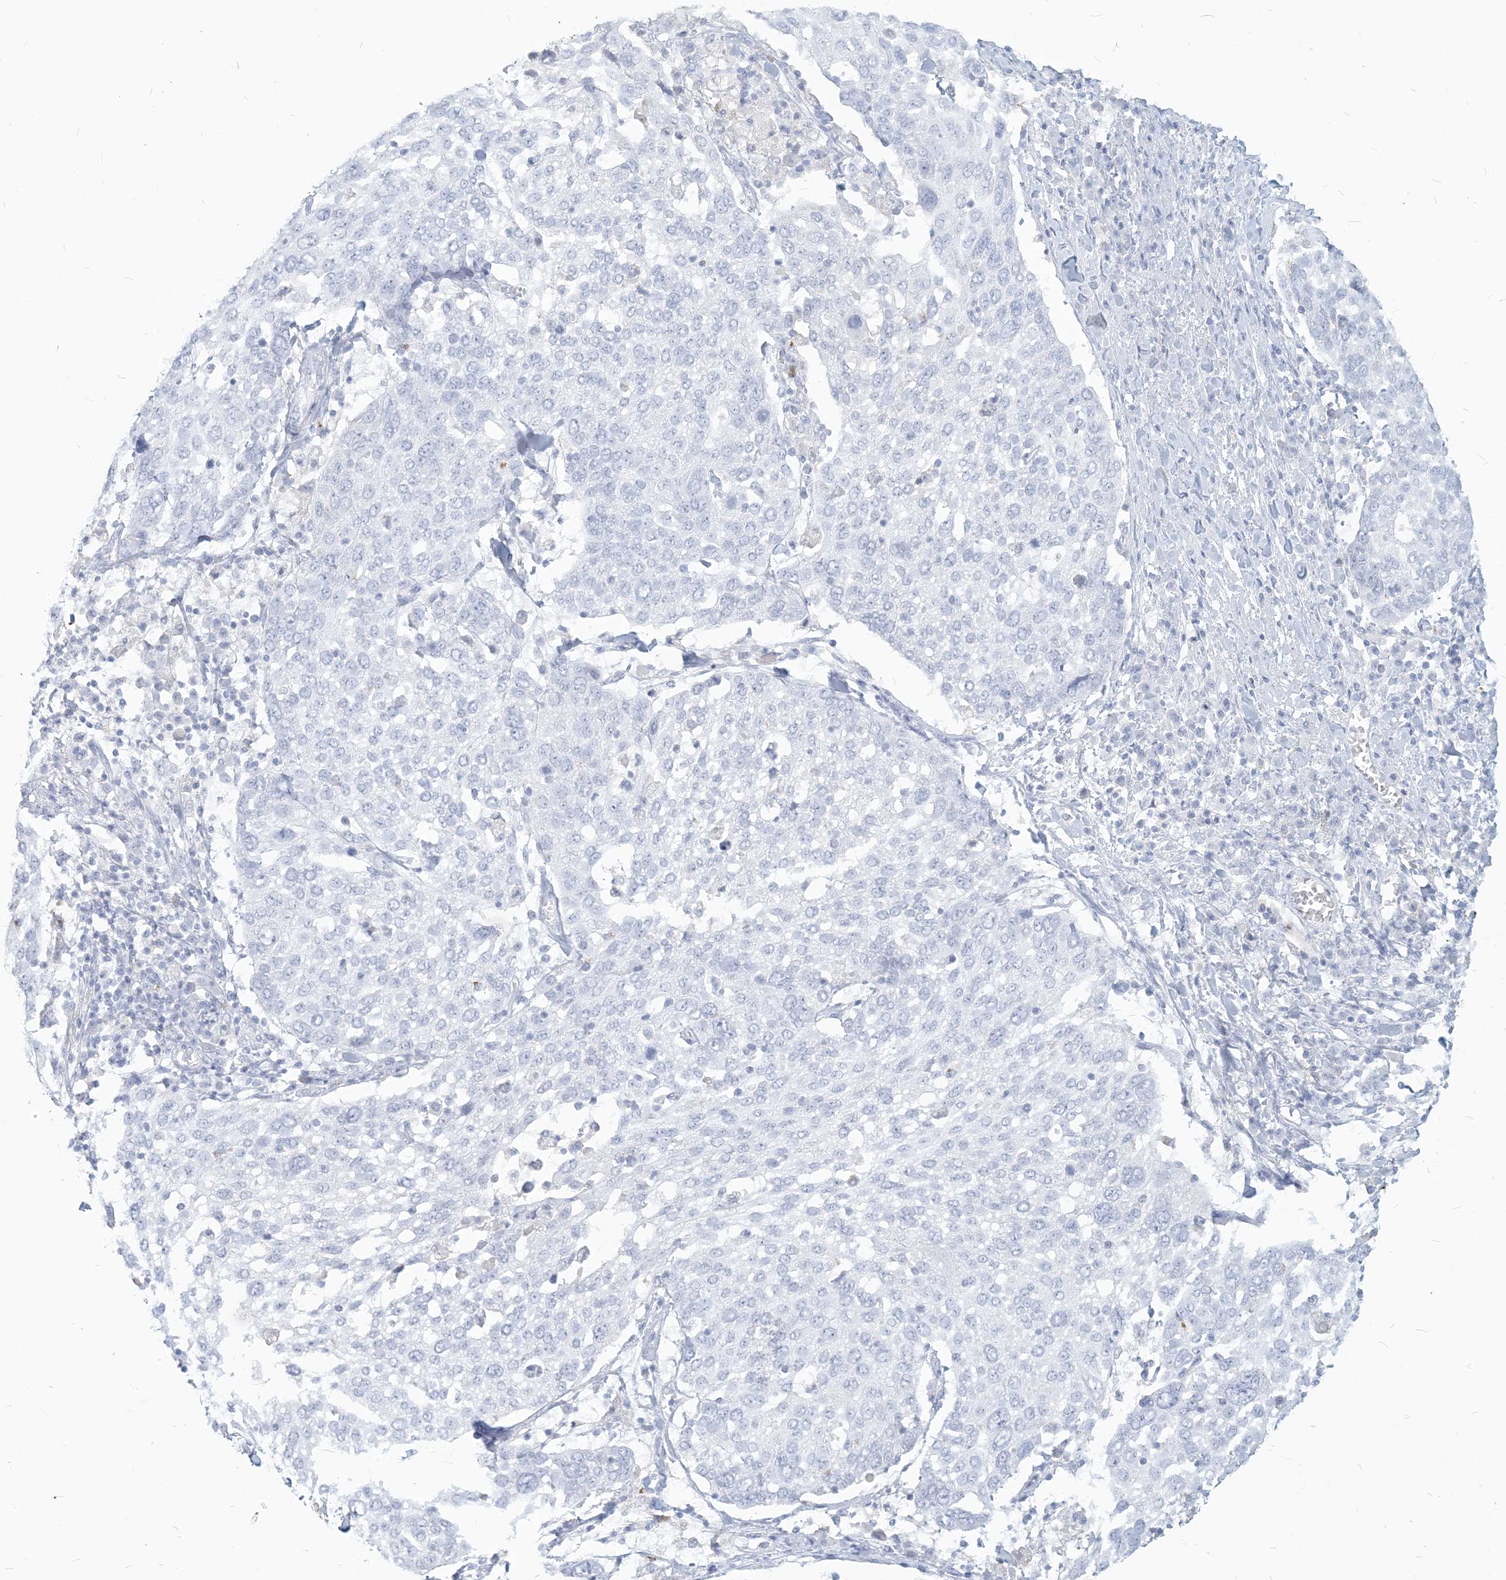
{"staining": {"intensity": "negative", "quantity": "none", "location": "none"}, "tissue": "lung cancer", "cell_type": "Tumor cells", "image_type": "cancer", "snomed": [{"axis": "morphology", "description": "Squamous cell carcinoma, NOS"}, {"axis": "topography", "description": "Lung"}], "caption": "Immunohistochemical staining of lung cancer (squamous cell carcinoma) reveals no significant staining in tumor cells.", "gene": "HLA-DRB1", "patient": {"sex": "male", "age": 65}}